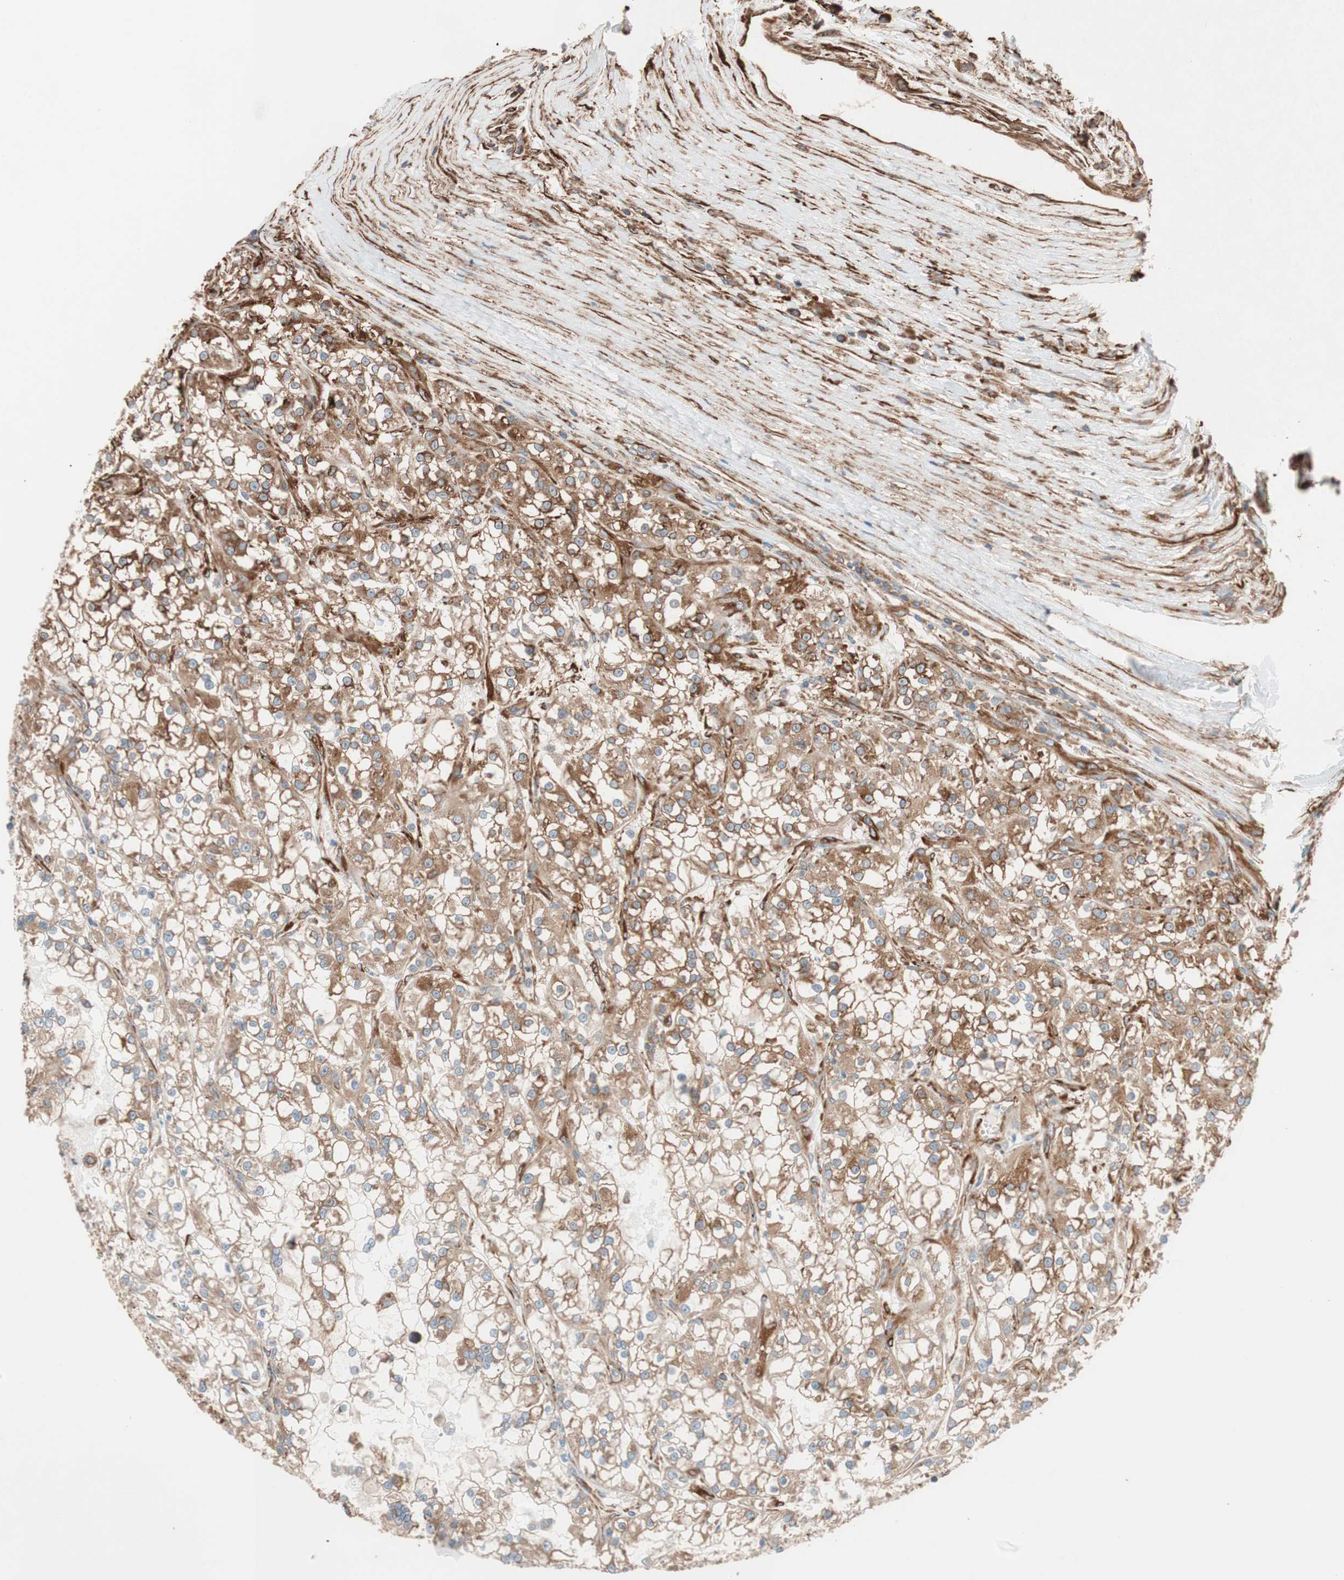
{"staining": {"intensity": "moderate", "quantity": ">75%", "location": "cytoplasmic/membranous"}, "tissue": "renal cancer", "cell_type": "Tumor cells", "image_type": "cancer", "snomed": [{"axis": "morphology", "description": "Adenocarcinoma, NOS"}, {"axis": "topography", "description": "Kidney"}], "caption": "Immunohistochemical staining of human adenocarcinoma (renal) reveals medium levels of moderate cytoplasmic/membranous expression in about >75% of tumor cells. Immunohistochemistry stains the protein in brown and the nuclei are stained blue.", "gene": "GPSM2", "patient": {"sex": "female", "age": 52}}